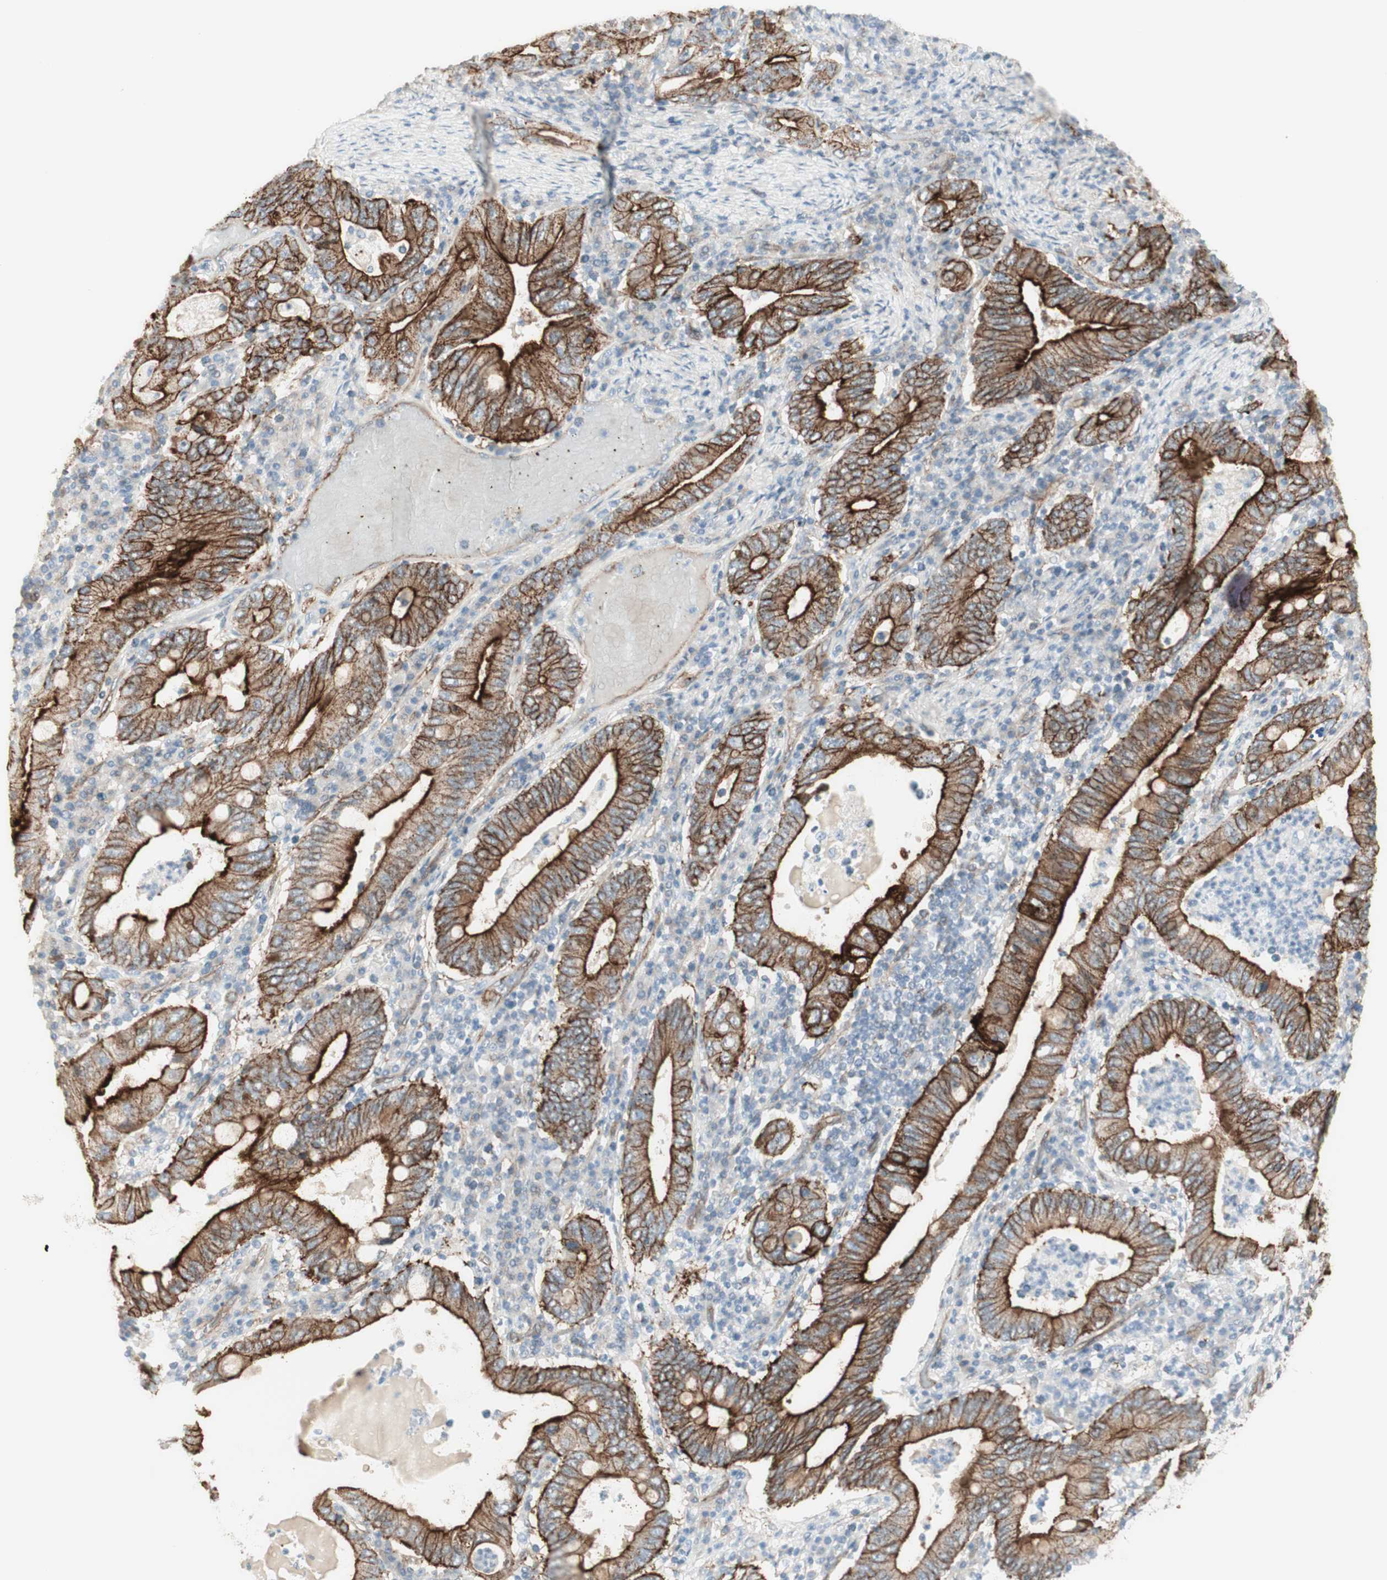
{"staining": {"intensity": "strong", "quantity": "25%-75%", "location": "cytoplasmic/membranous"}, "tissue": "stomach cancer", "cell_type": "Tumor cells", "image_type": "cancer", "snomed": [{"axis": "morphology", "description": "Normal tissue, NOS"}, {"axis": "morphology", "description": "Adenocarcinoma, NOS"}, {"axis": "topography", "description": "Esophagus"}, {"axis": "topography", "description": "Stomach, upper"}, {"axis": "topography", "description": "Peripheral nerve tissue"}], "caption": "An image showing strong cytoplasmic/membranous positivity in about 25%-75% of tumor cells in stomach cancer (adenocarcinoma), as visualized by brown immunohistochemical staining.", "gene": "MYO6", "patient": {"sex": "male", "age": 62}}